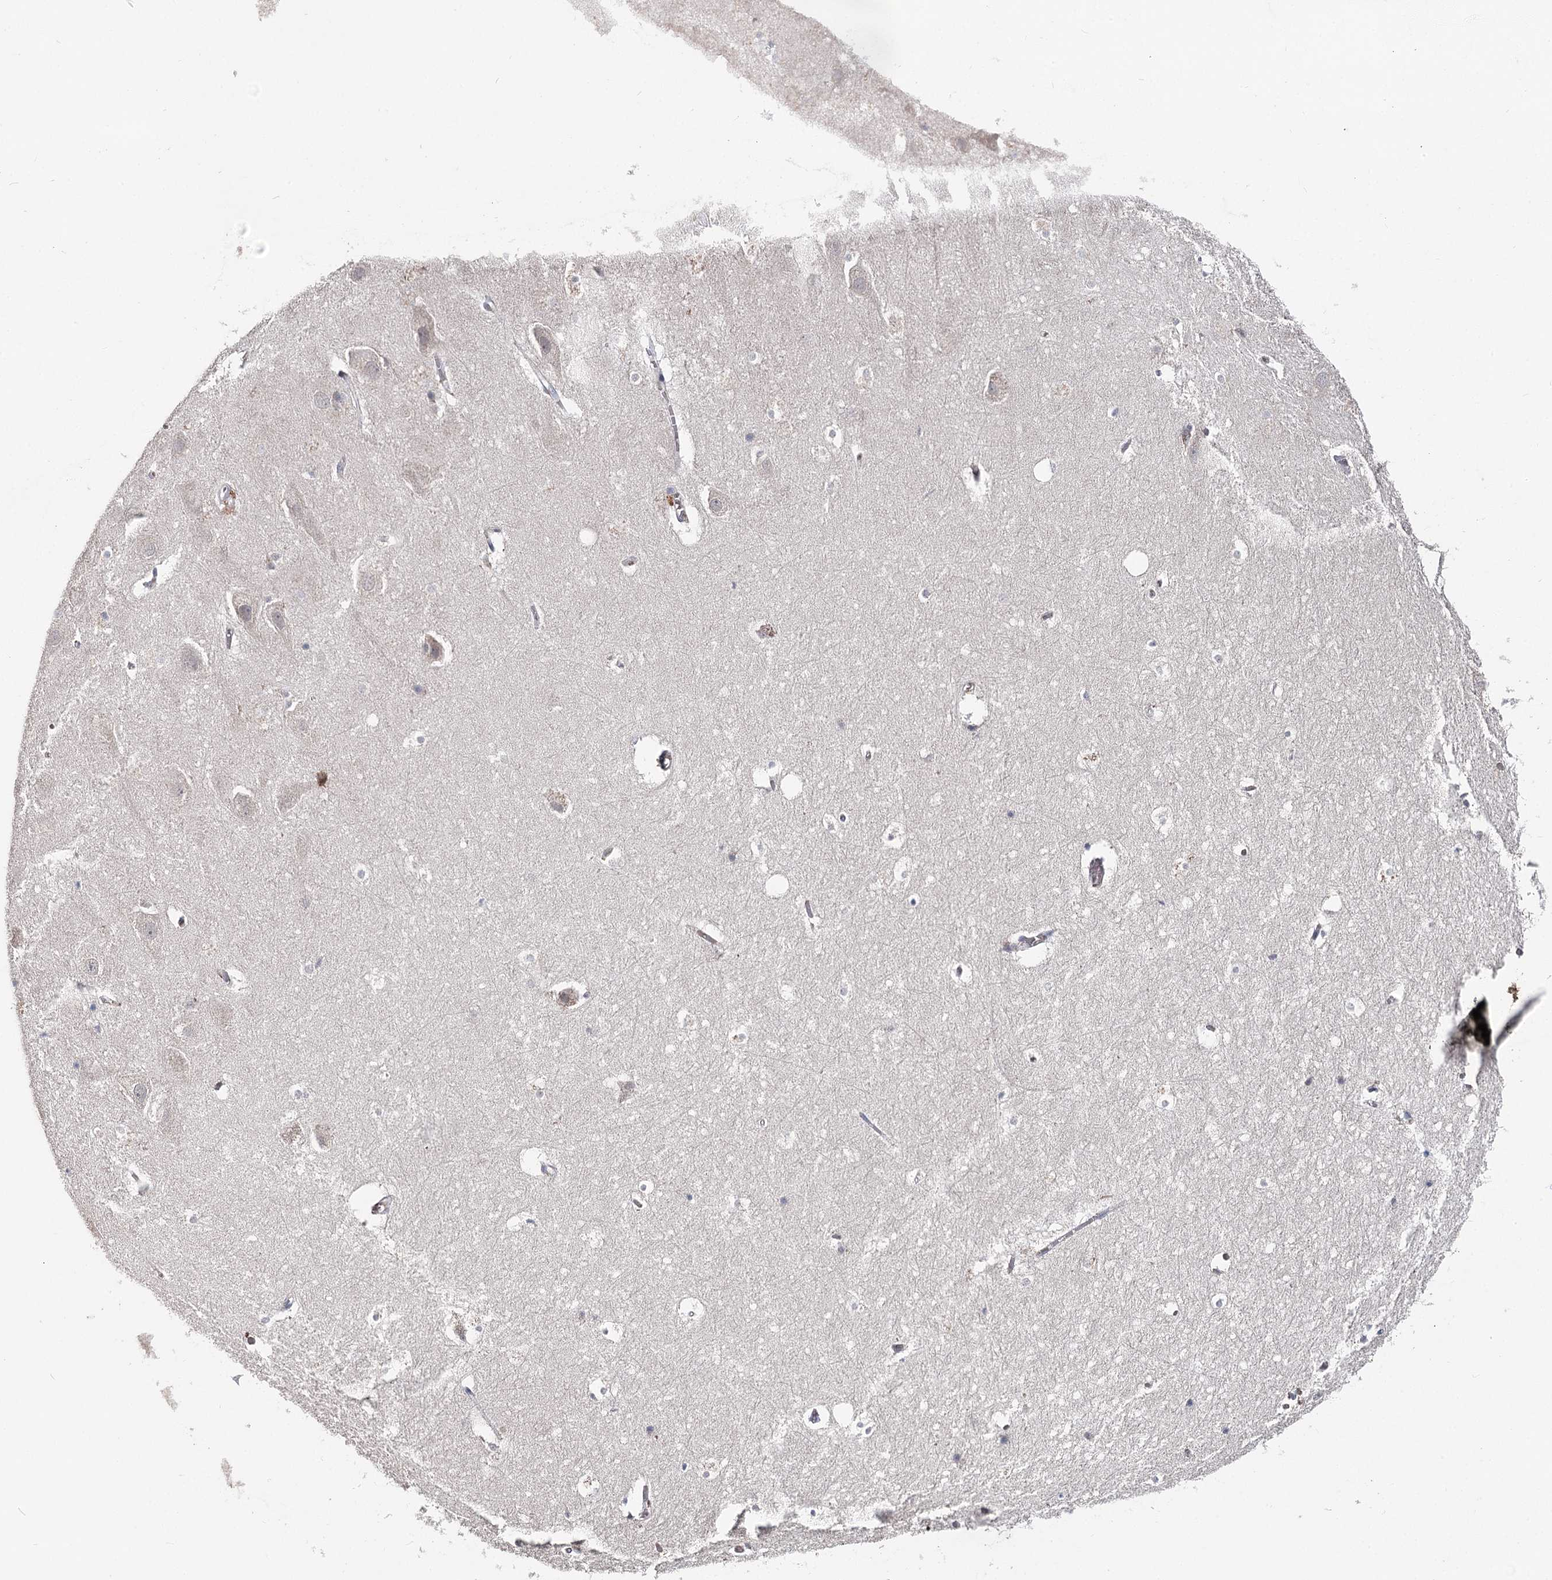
{"staining": {"intensity": "weak", "quantity": "<25%", "location": "cytoplasmic/membranous"}, "tissue": "hippocampus", "cell_type": "Glial cells", "image_type": "normal", "snomed": [{"axis": "morphology", "description": "Normal tissue, NOS"}, {"axis": "topography", "description": "Hippocampus"}], "caption": "This is a micrograph of immunohistochemistry staining of benign hippocampus, which shows no positivity in glial cells.", "gene": "FBXO7", "patient": {"sex": "female", "age": 52}}